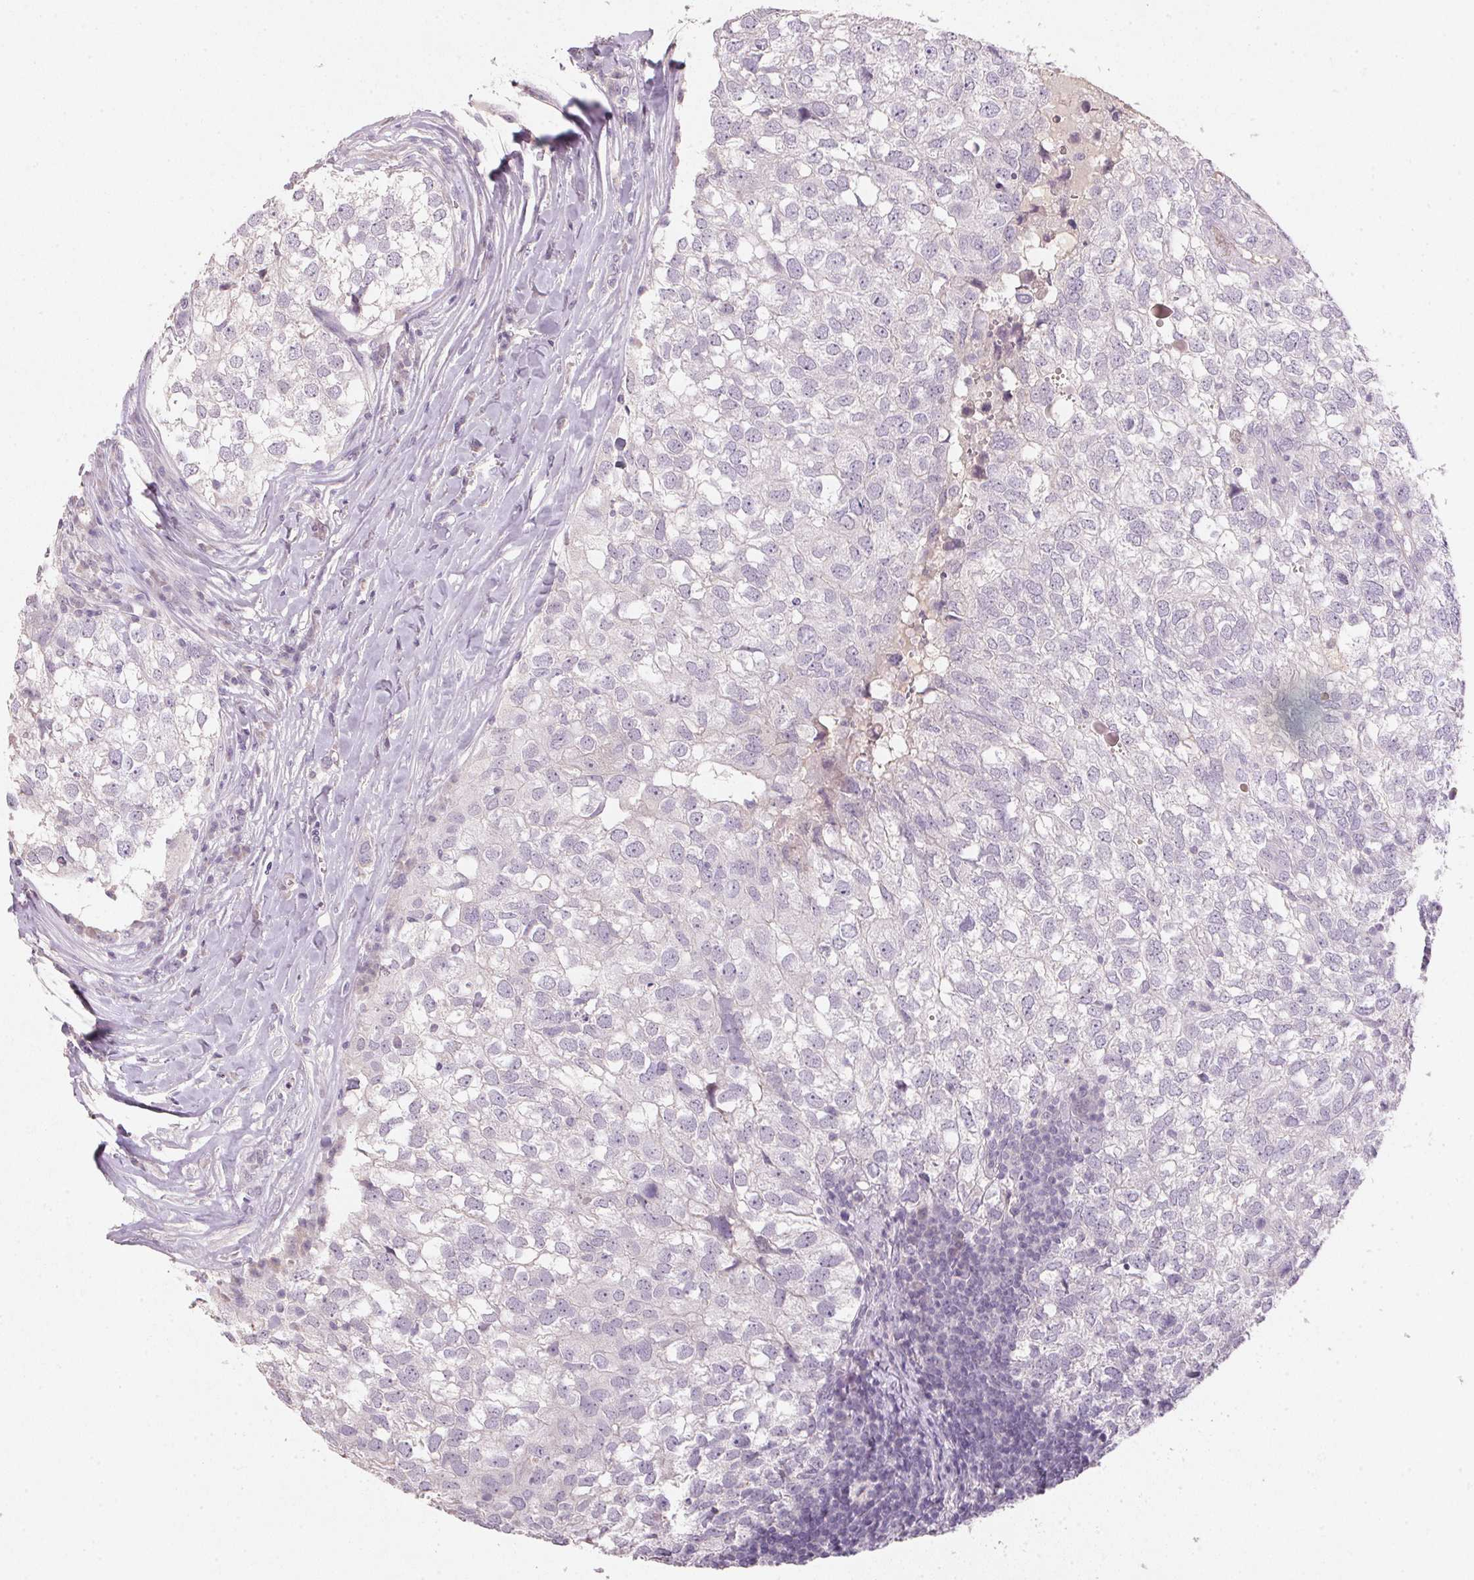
{"staining": {"intensity": "negative", "quantity": "none", "location": "none"}, "tissue": "breast cancer", "cell_type": "Tumor cells", "image_type": "cancer", "snomed": [{"axis": "morphology", "description": "Duct carcinoma"}, {"axis": "topography", "description": "Breast"}], "caption": "Protein analysis of breast cancer shows no significant expression in tumor cells. Nuclei are stained in blue.", "gene": "CXCL5", "patient": {"sex": "female", "age": 30}}